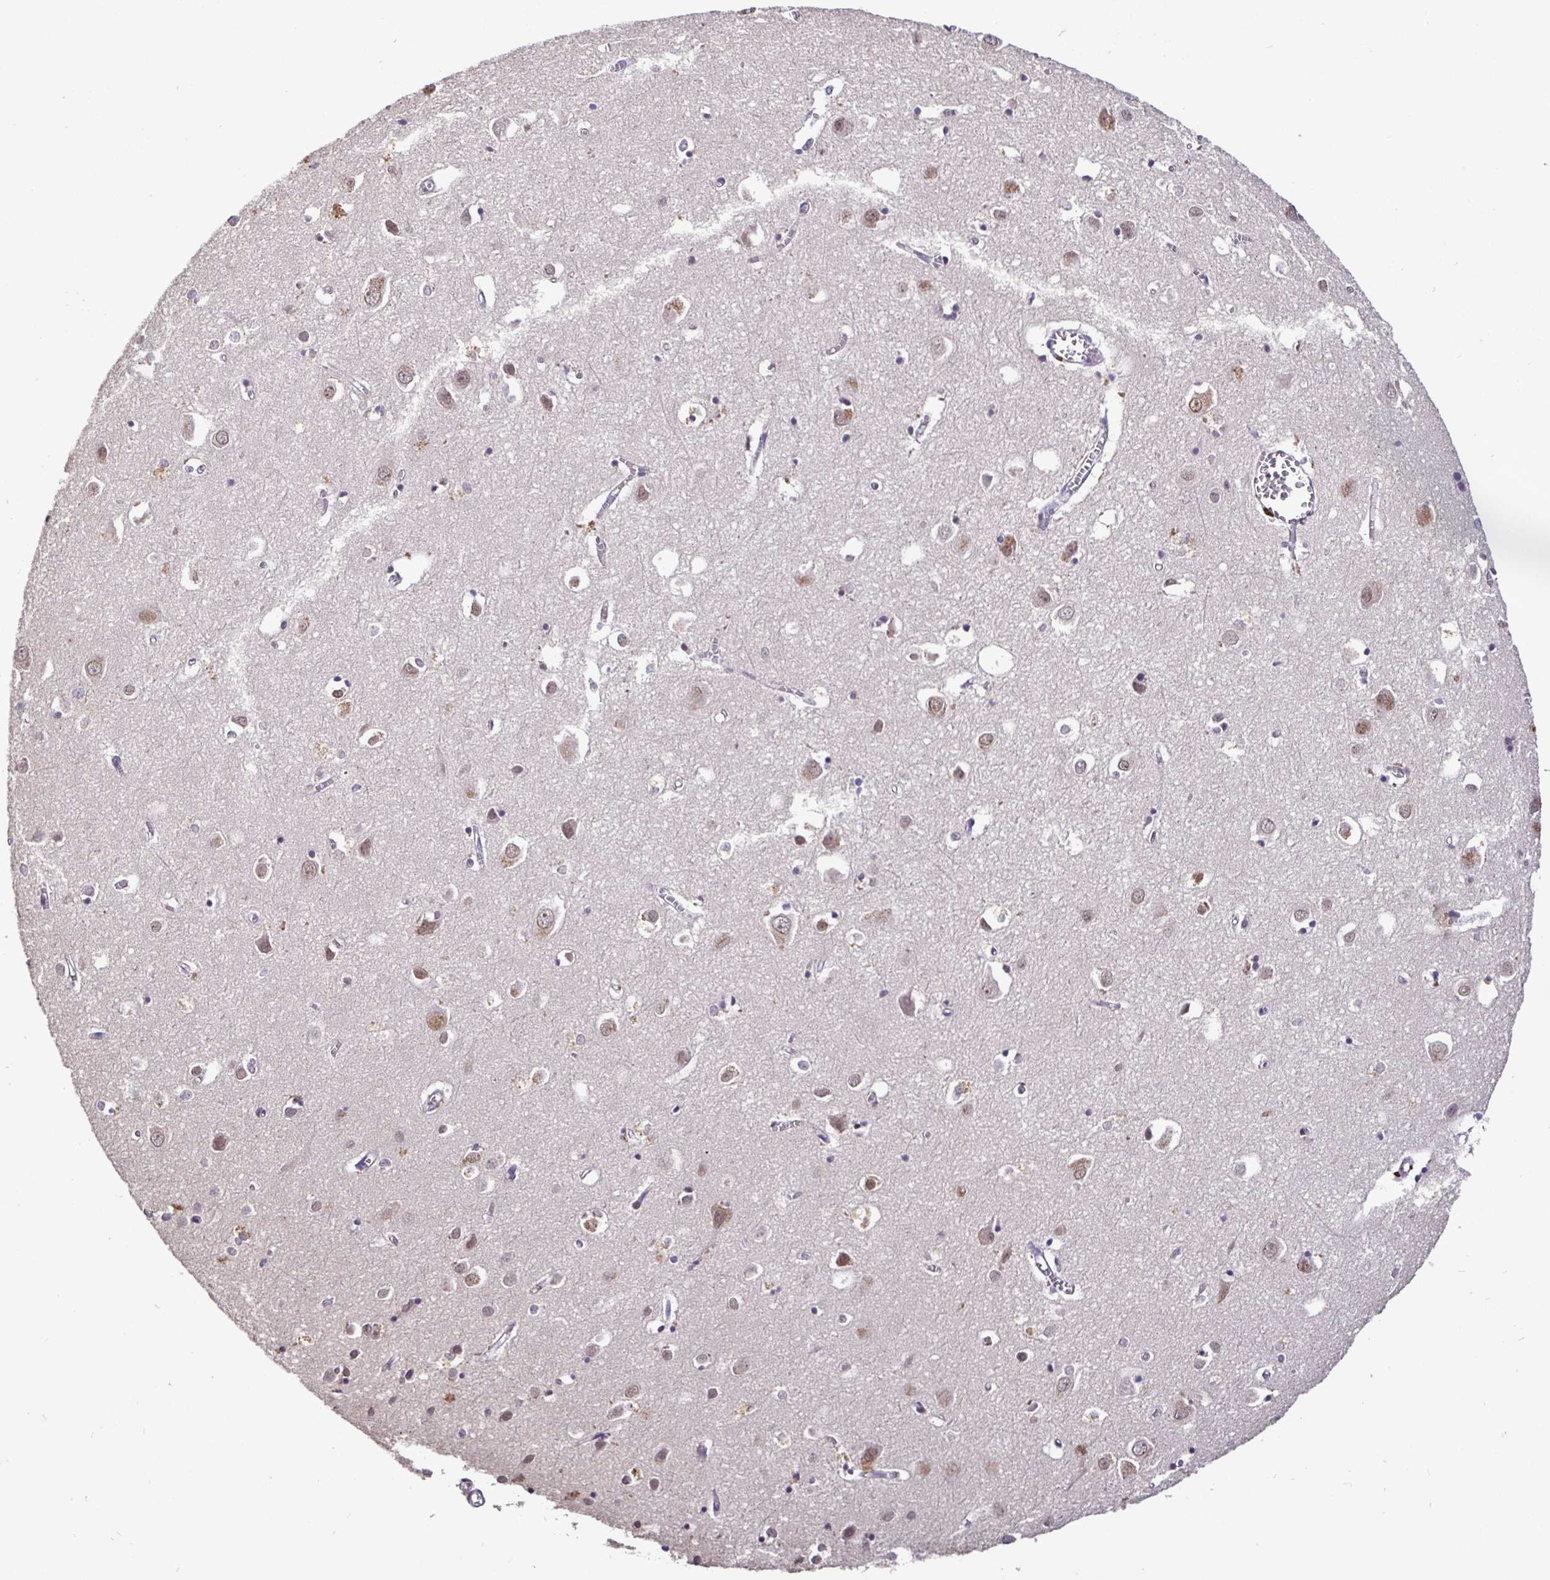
{"staining": {"intensity": "negative", "quantity": "none", "location": "none"}, "tissue": "cerebral cortex", "cell_type": "Endothelial cells", "image_type": "normal", "snomed": [{"axis": "morphology", "description": "Normal tissue, NOS"}, {"axis": "topography", "description": "Cerebral cortex"}], "caption": "DAB (3,3'-diaminobenzidine) immunohistochemical staining of benign human cerebral cortex reveals no significant expression in endothelial cells. (DAB (3,3'-diaminobenzidine) IHC, high magnification).", "gene": "NUP188", "patient": {"sex": "male", "age": 70}}